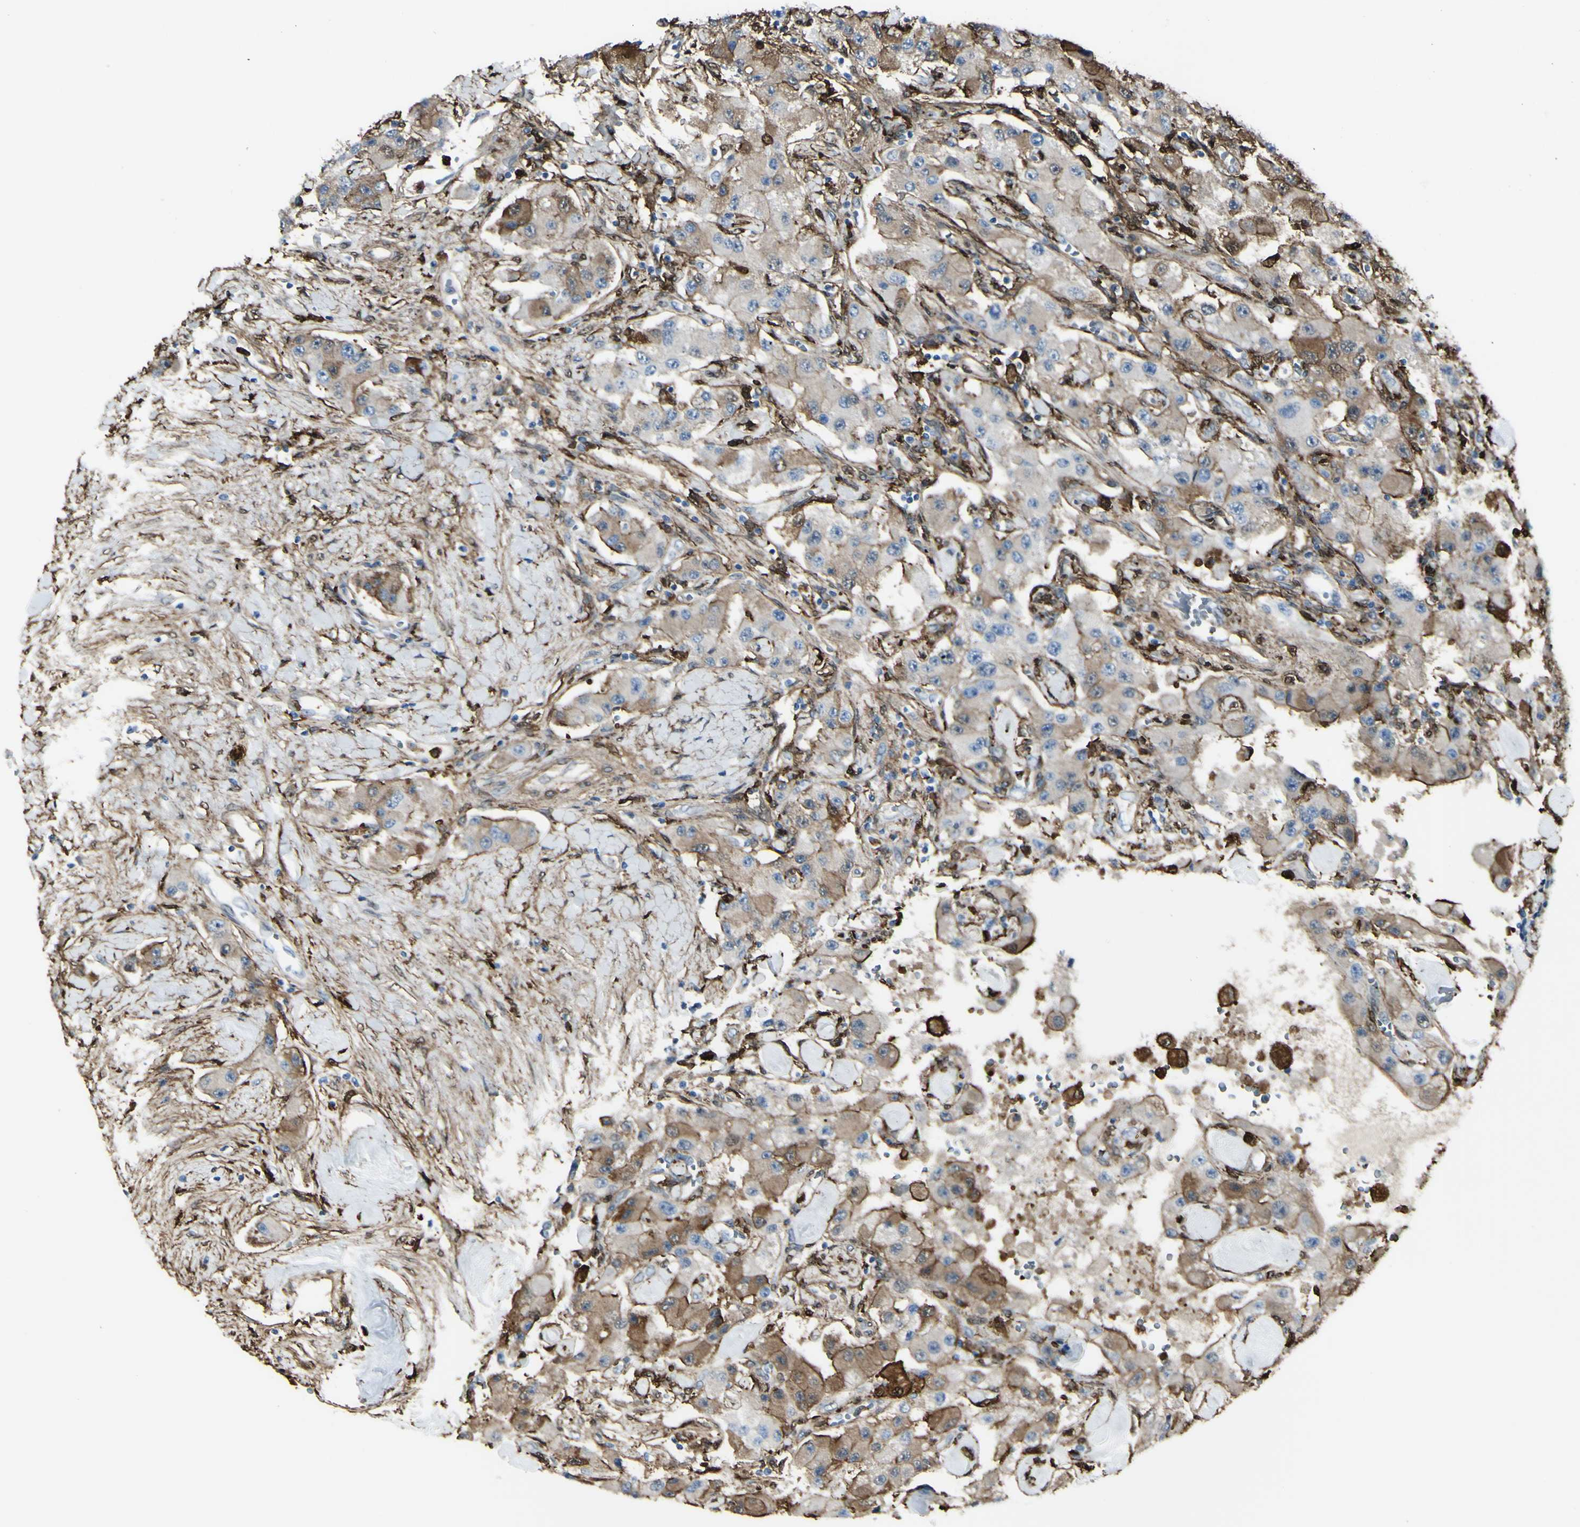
{"staining": {"intensity": "weak", "quantity": ">75%", "location": "cytoplasmic/membranous"}, "tissue": "carcinoid", "cell_type": "Tumor cells", "image_type": "cancer", "snomed": [{"axis": "morphology", "description": "Carcinoid, malignant, NOS"}, {"axis": "topography", "description": "Pancreas"}], "caption": "An image of human malignant carcinoid stained for a protein displays weak cytoplasmic/membranous brown staining in tumor cells.", "gene": "GSN", "patient": {"sex": "male", "age": 41}}